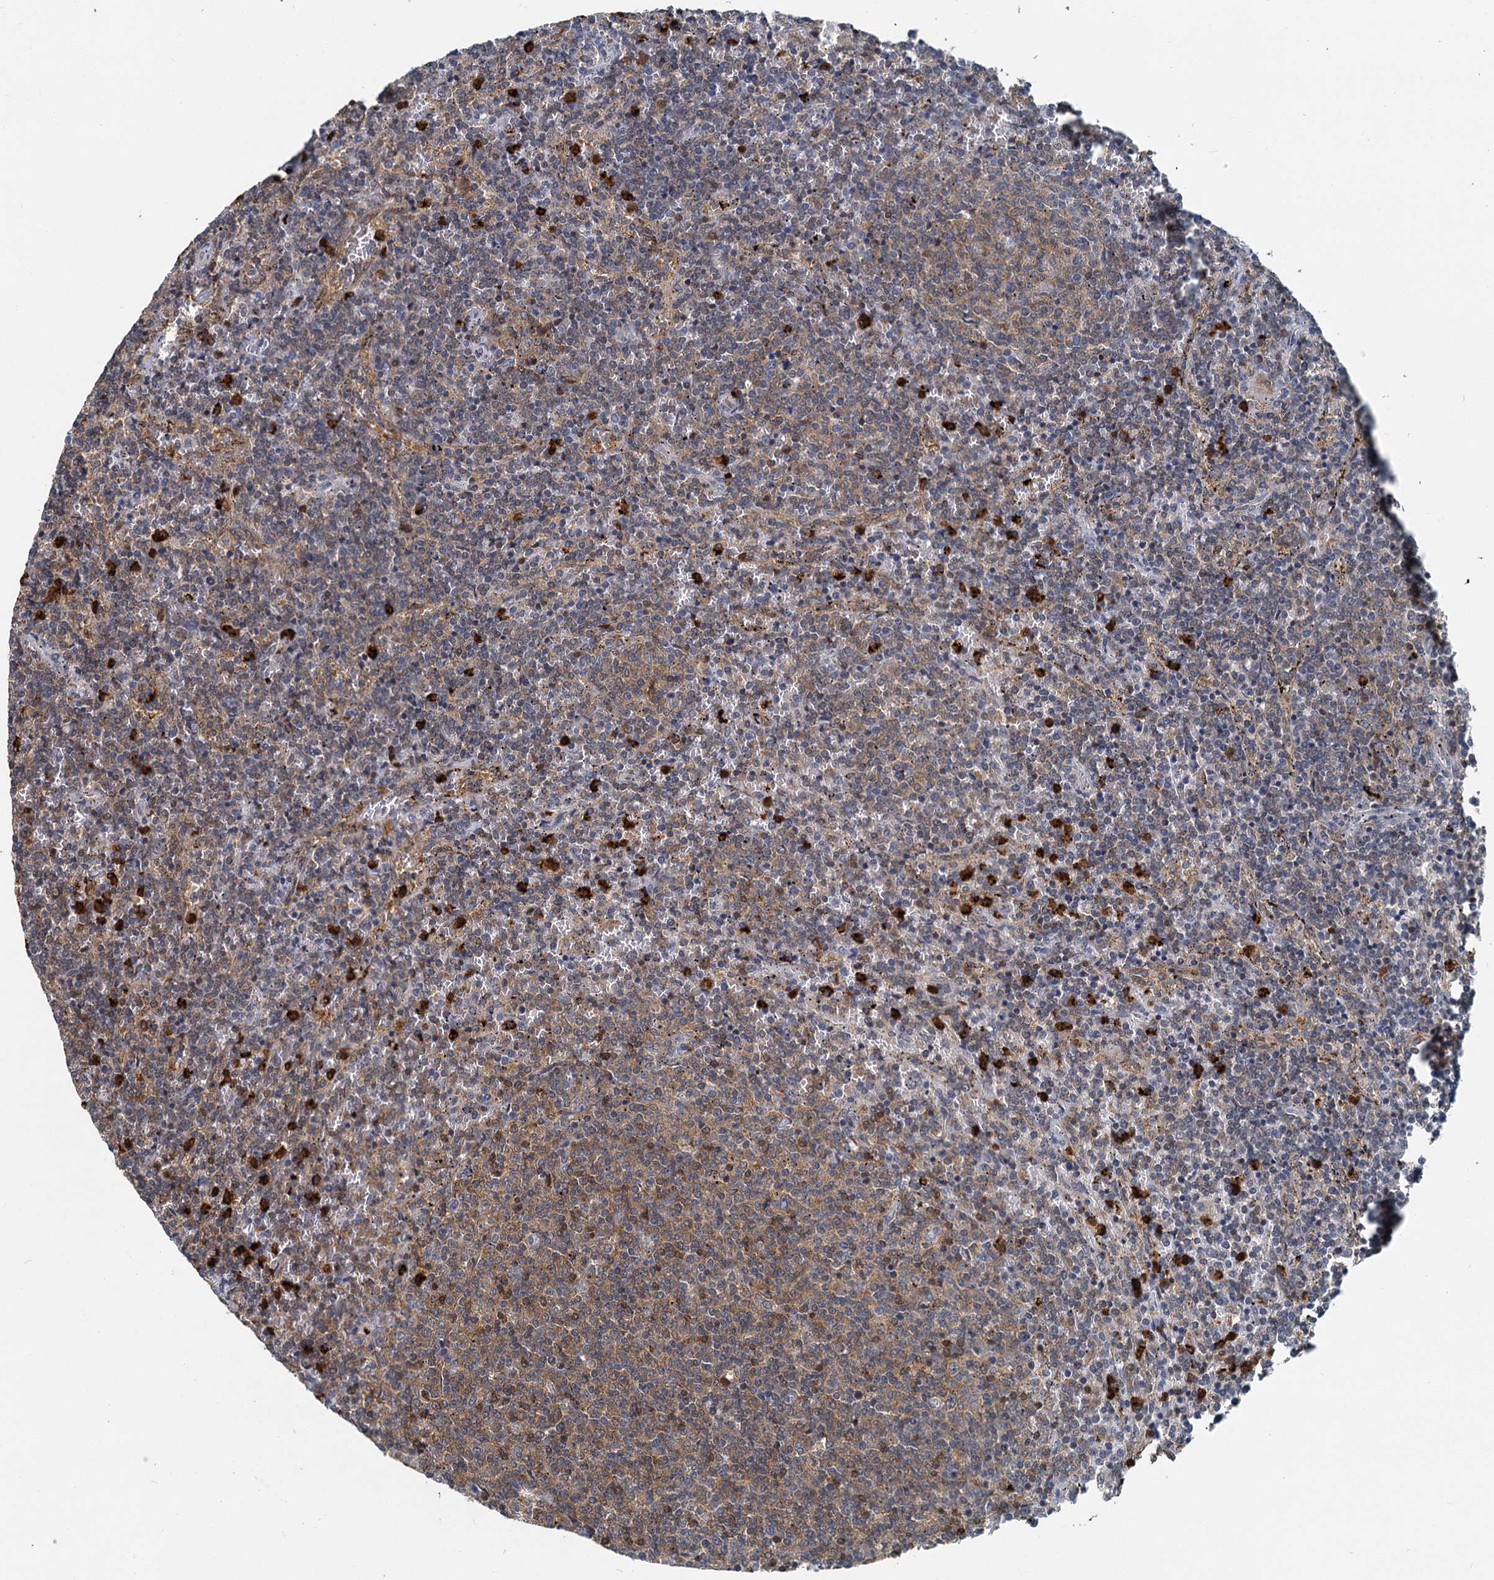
{"staining": {"intensity": "moderate", "quantity": "25%-75%", "location": "cytoplasmic/membranous"}, "tissue": "lymphoma", "cell_type": "Tumor cells", "image_type": "cancer", "snomed": [{"axis": "morphology", "description": "Malignant lymphoma, non-Hodgkin's type, Low grade"}, {"axis": "topography", "description": "Spleen"}], "caption": "Immunohistochemical staining of low-grade malignant lymphoma, non-Hodgkin's type demonstrates moderate cytoplasmic/membranous protein staining in approximately 25%-75% of tumor cells.", "gene": "GPI", "patient": {"sex": "female", "age": 50}}